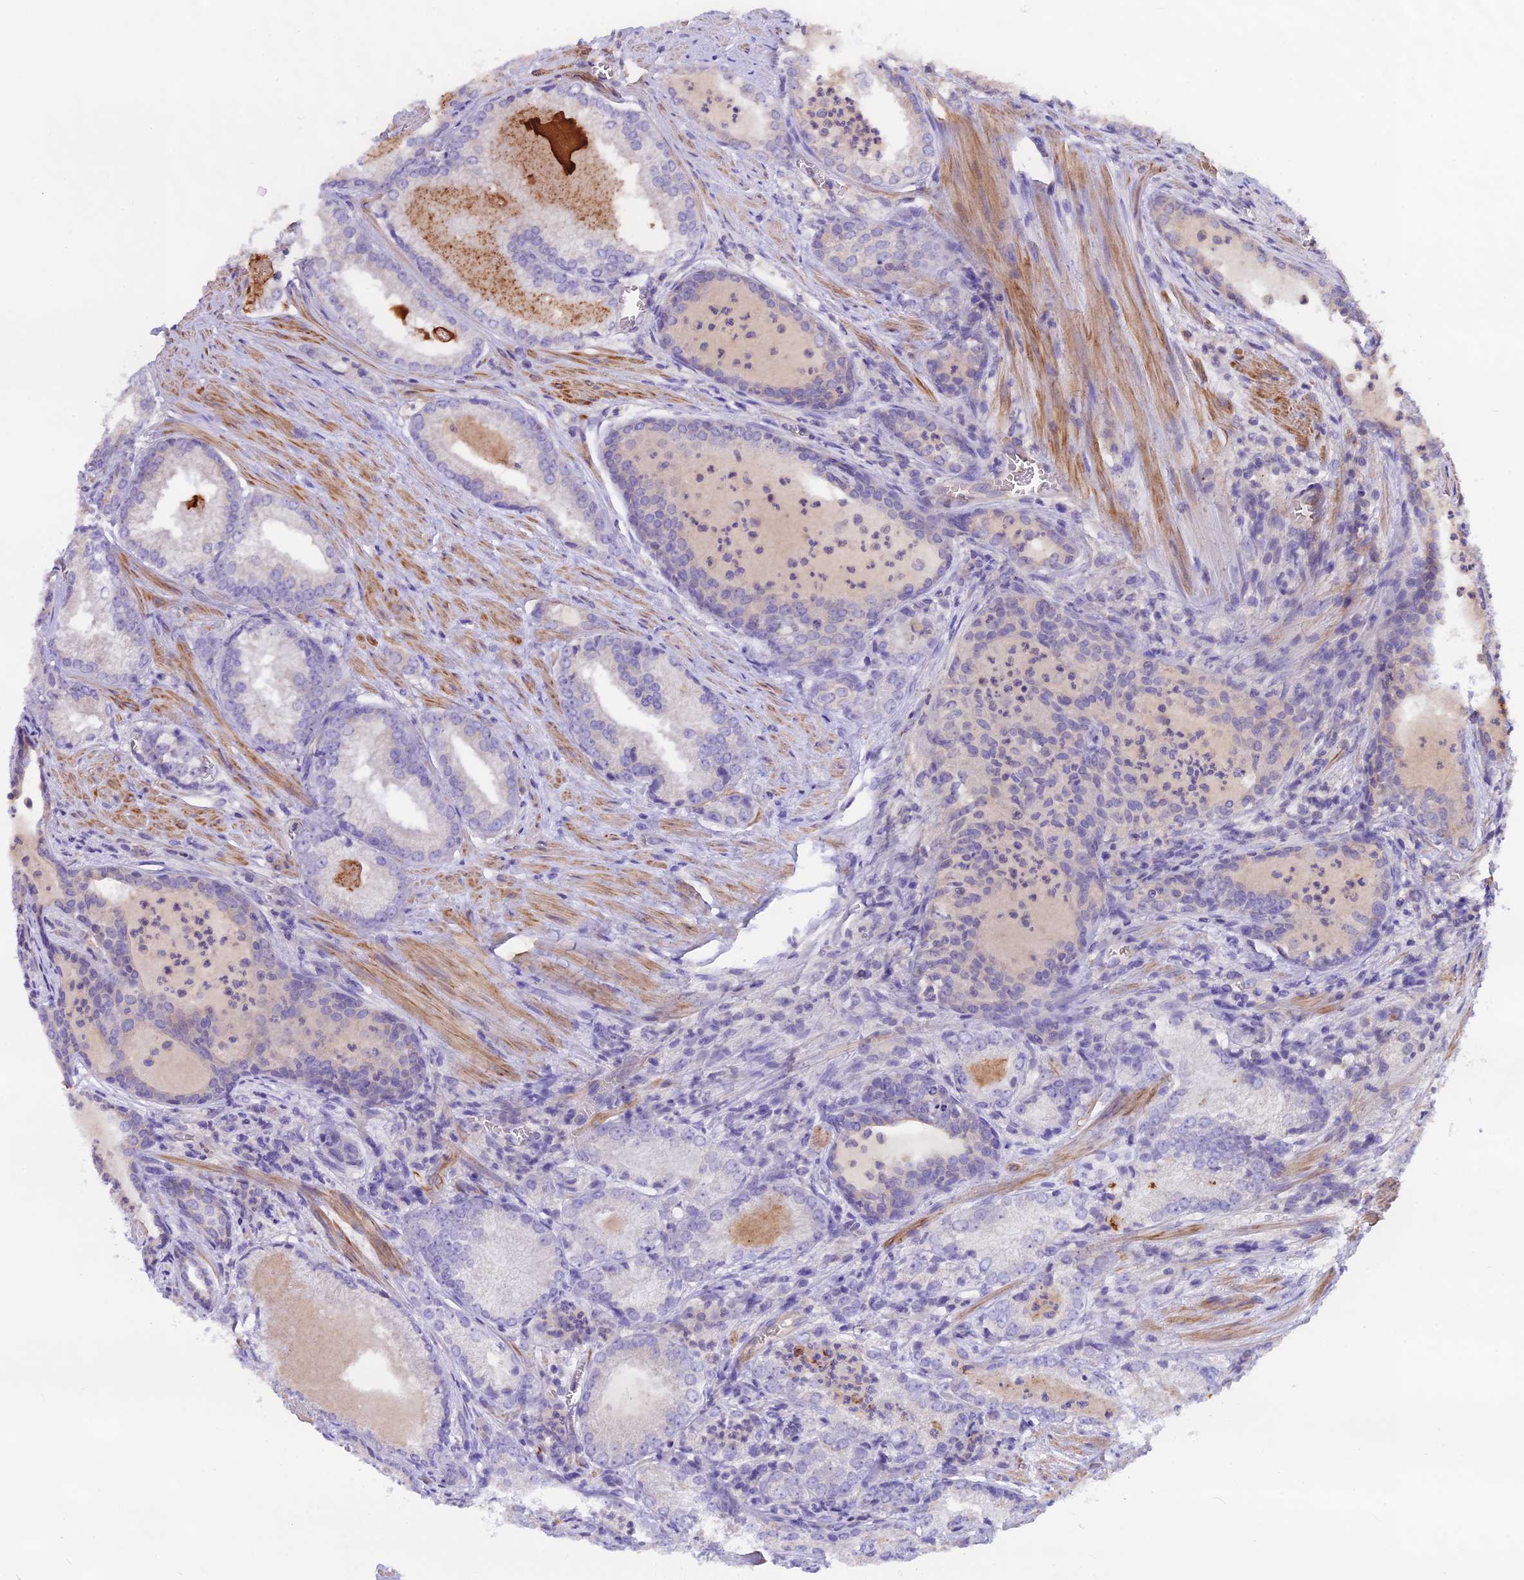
{"staining": {"intensity": "negative", "quantity": "none", "location": "none"}, "tissue": "prostate cancer", "cell_type": "Tumor cells", "image_type": "cancer", "snomed": [{"axis": "morphology", "description": "Adenocarcinoma, Low grade"}, {"axis": "topography", "description": "Prostate"}], "caption": "This is an IHC micrograph of human adenocarcinoma (low-grade) (prostate). There is no positivity in tumor cells.", "gene": "ANO3", "patient": {"sex": "male", "age": 54}}